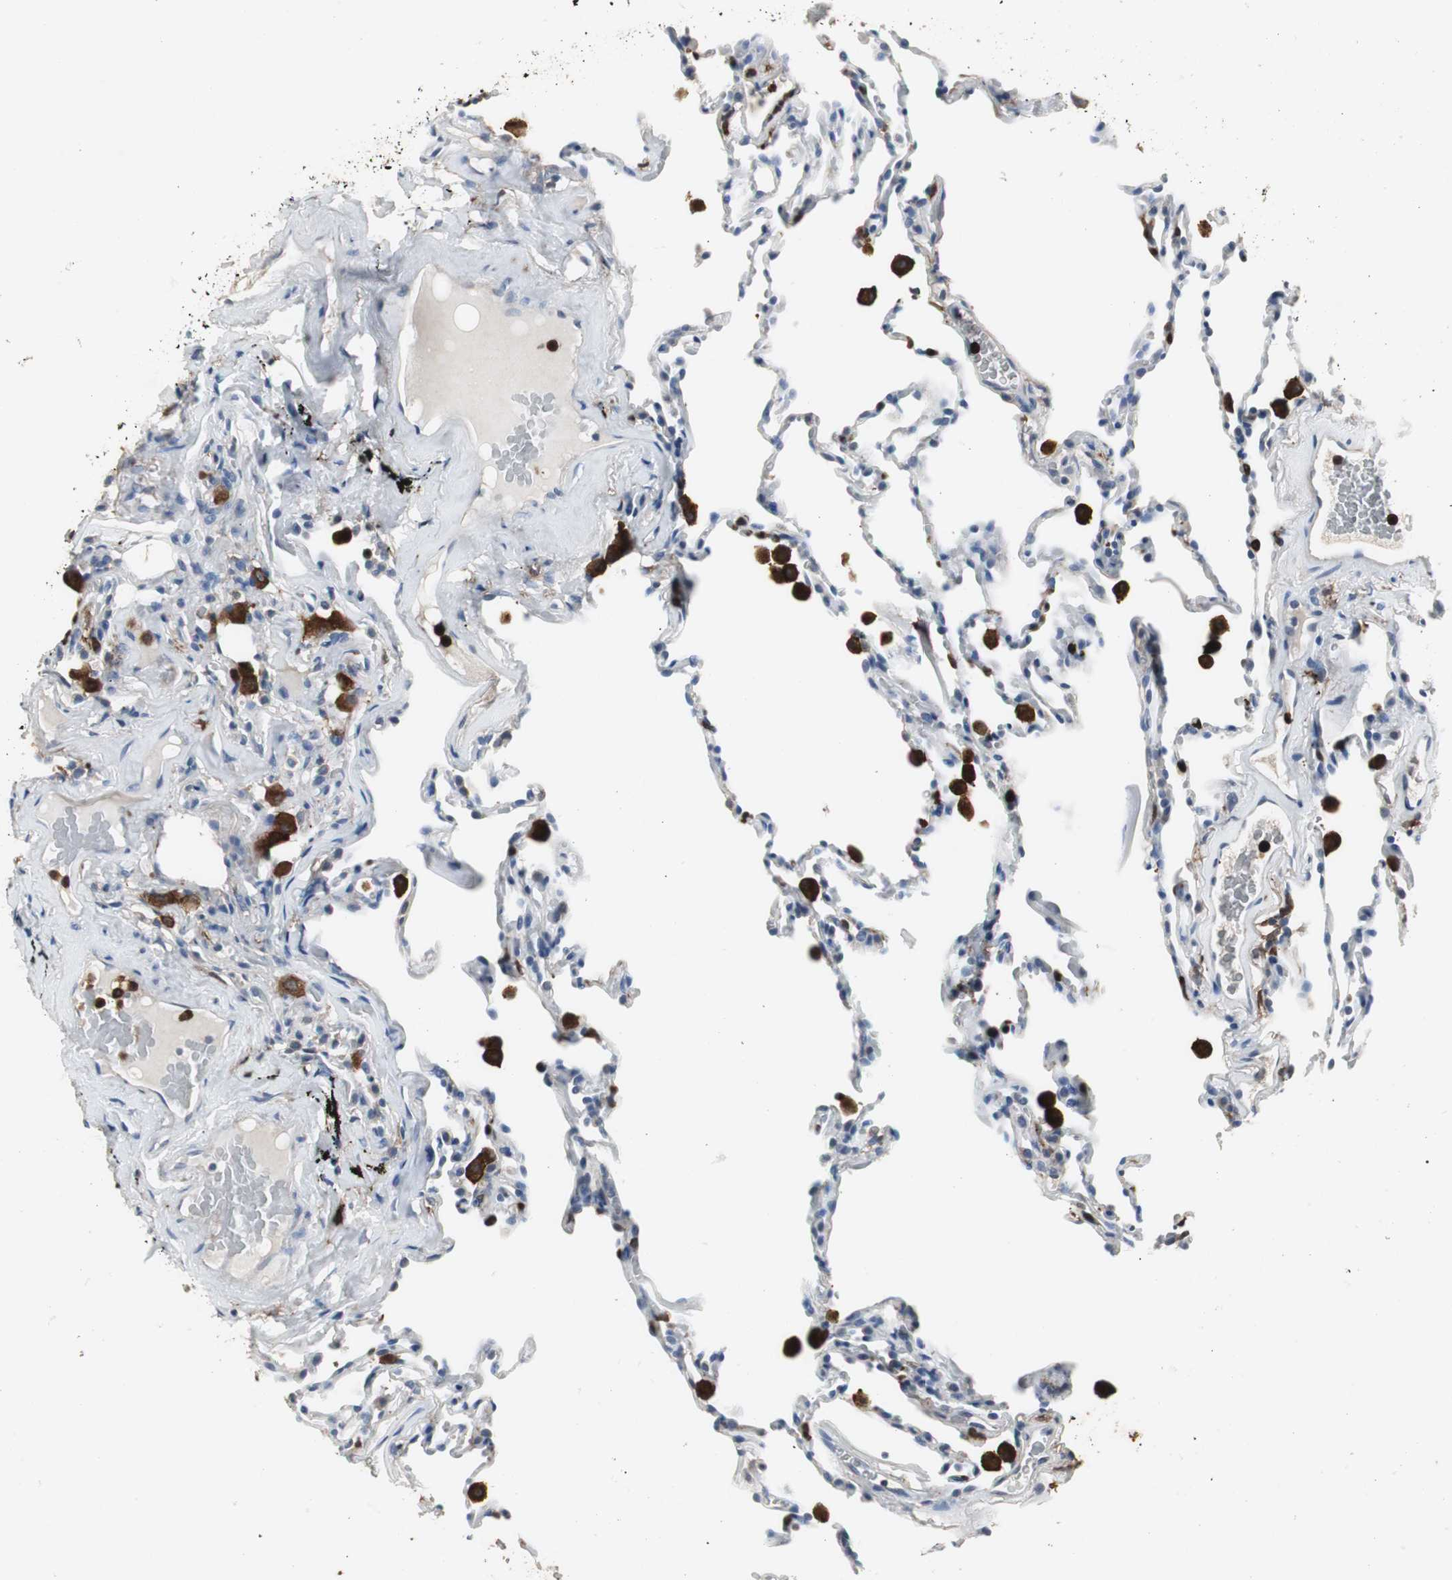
{"staining": {"intensity": "negative", "quantity": "none", "location": "none"}, "tissue": "lung", "cell_type": "Alveolar cells", "image_type": "normal", "snomed": [{"axis": "morphology", "description": "Normal tissue, NOS"}, {"axis": "morphology", "description": "Soft tissue tumor metastatic"}, {"axis": "topography", "description": "Lung"}], "caption": "Benign lung was stained to show a protein in brown. There is no significant expression in alveolar cells.", "gene": "NCF2", "patient": {"sex": "male", "age": 59}}